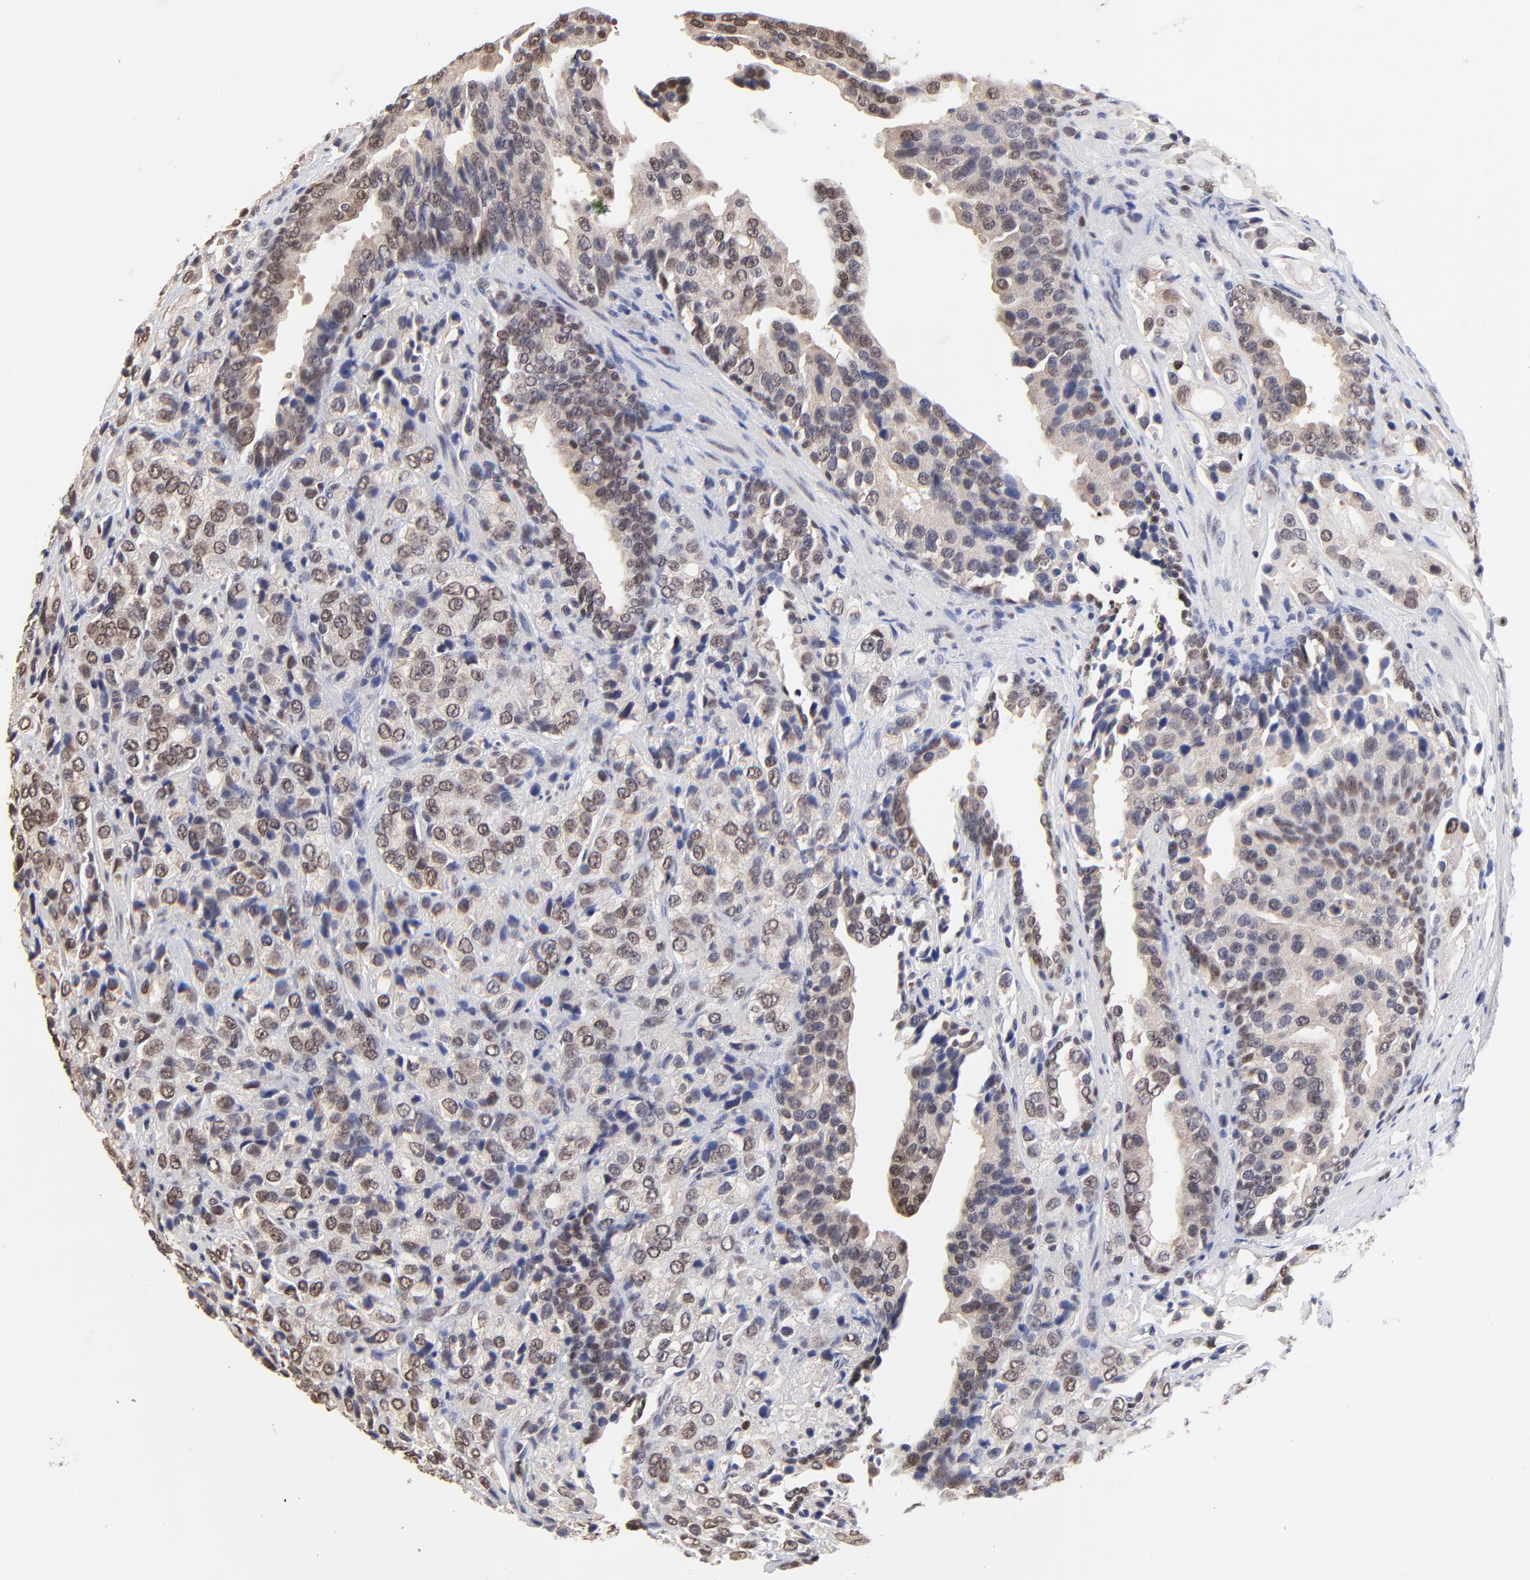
{"staining": {"intensity": "moderate", "quantity": "25%-75%", "location": "cytoplasmic/membranous,nuclear"}, "tissue": "prostate cancer", "cell_type": "Tumor cells", "image_type": "cancer", "snomed": [{"axis": "morphology", "description": "Adenocarcinoma, High grade"}, {"axis": "topography", "description": "Prostate"}], "caption": "High-magnification brightfield microscopy of high-grade adenocarcinoma (prostate) stained with DAB (3,3'-diaminobenzidine) (brown) and counterstained with hematoxylin (blue). tumor cells exhibit moderate cytoplasmic/membranous and nuclear expression is present in about25%-75% of cells.", "gene": "DSN1", "patient": {"sex": "male", "age": 70}}